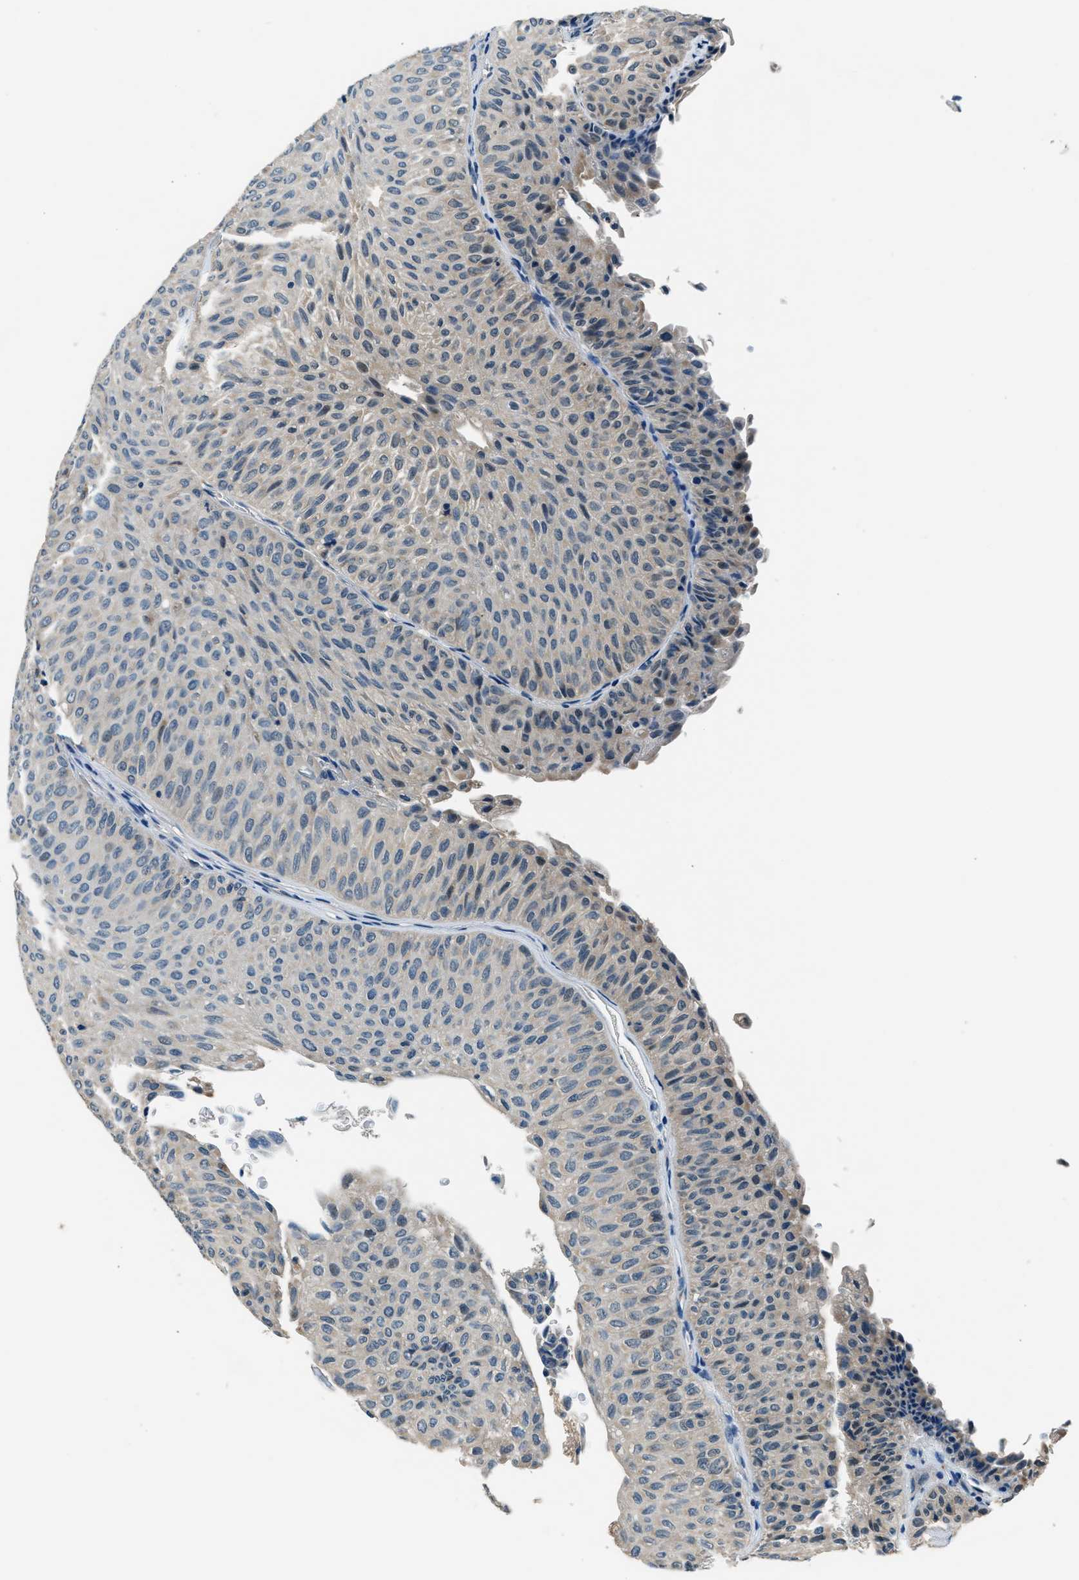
{"staining": {"intensity": "weak", "quantity": "<25%", "location": "cytoplasmic/membranous"}, "tissue": "urothelial cancer", "cell_type": "Tumor cells", "image_type": "cancer", "snomed": [{"axis": "morphology", "description": "Urothelial carcinoma, Low grade"}, {"axis": "topography", "description": "Urinary bladder"}], "caption": "This is an IHC photomicrograph of human urothelial cancer. There is no staining in tumor cells.", "gene": "NME8", "patient": {"sex": "male", "age": 78}}